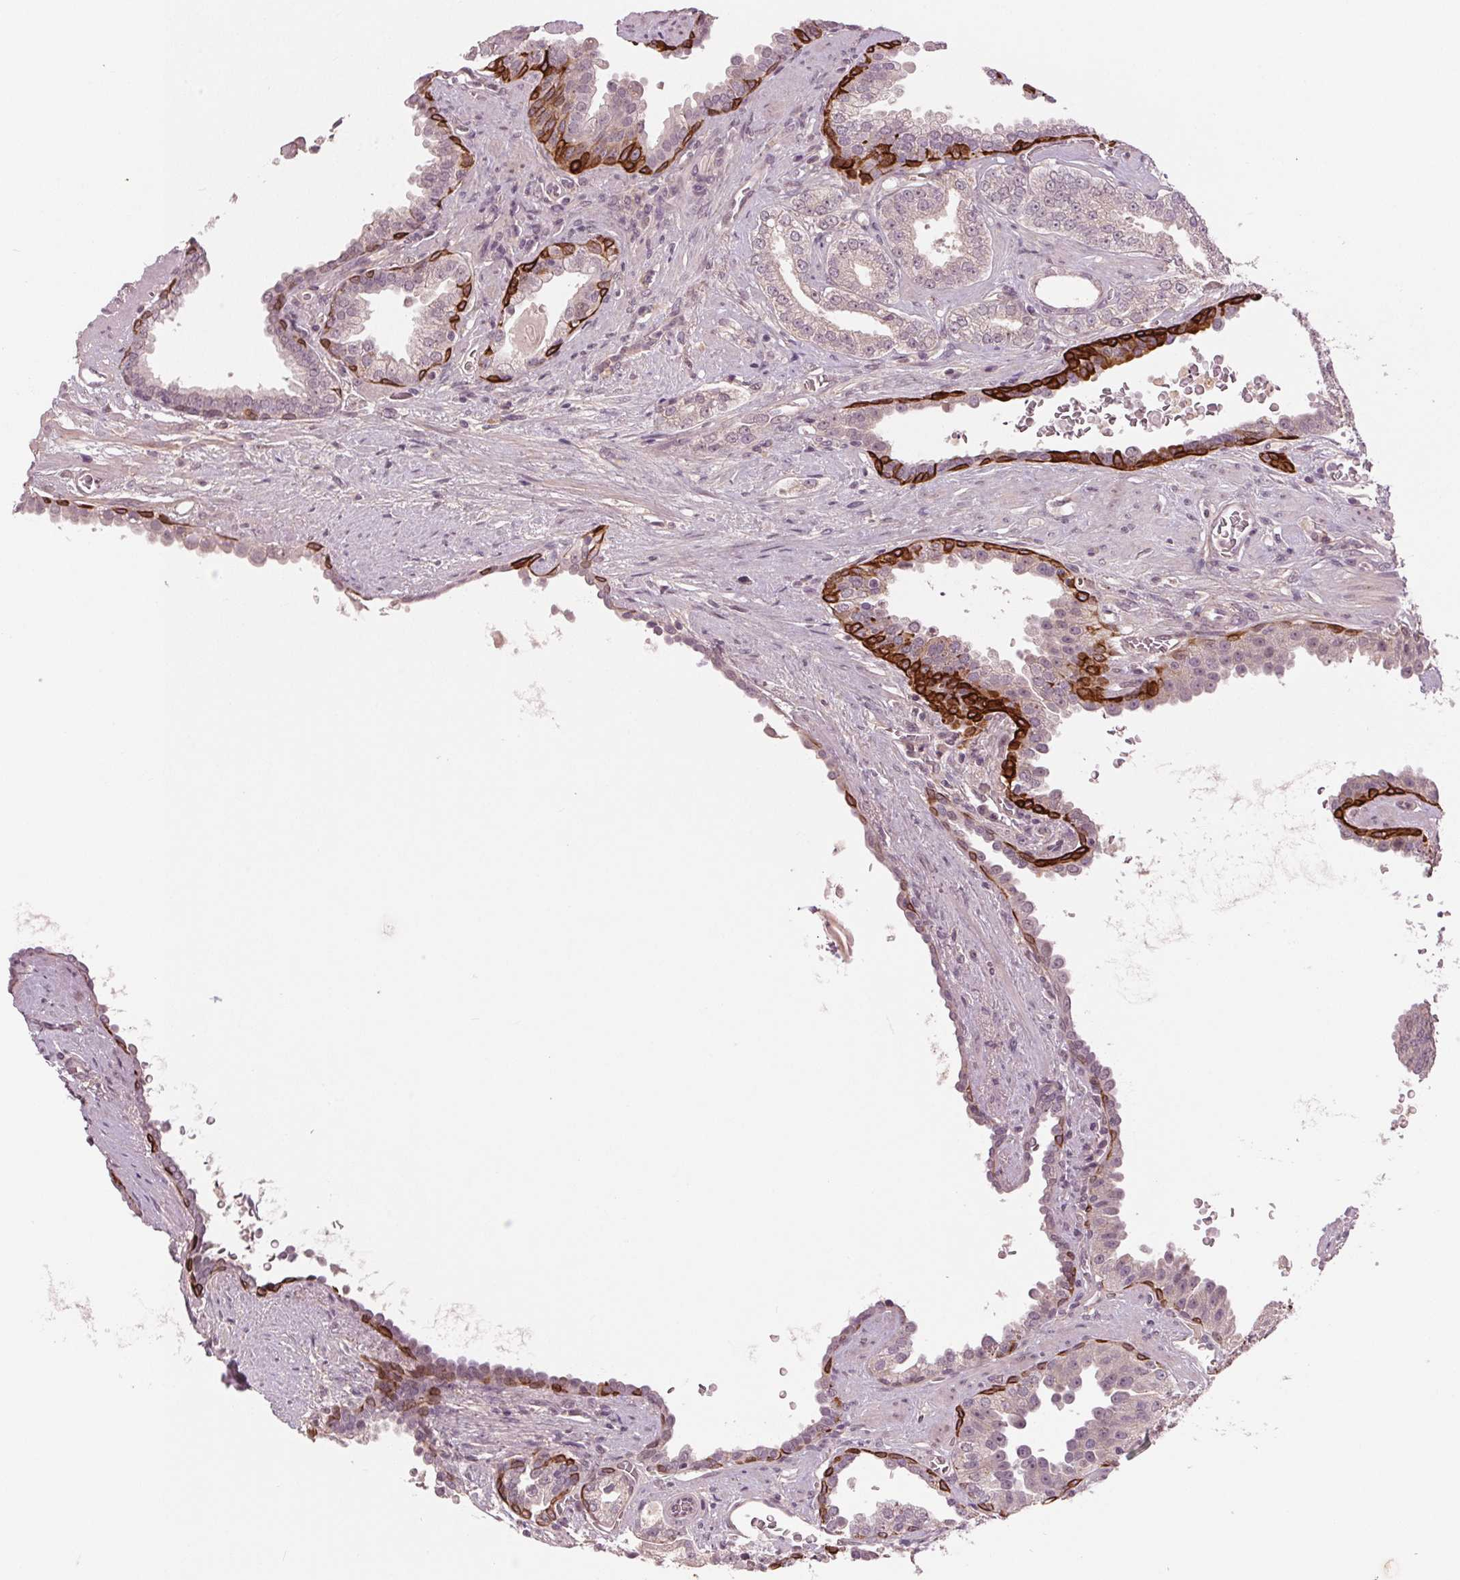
{"staining": {"intensity": "negative", "quantity": "none", "location": "none"}, "tissue": "prostate cancer", "cell_type": "Tumor cells", "image_type": "cancer", "snomed": [{"axis": "morphology", "description": "Adenocarcinoma, Low grade"}, {"axis": "topography", "description": "Prostate"}], "caption": "This image is of prostate cancer (low-grade adenocarcinoma) stained with immunohistochemistry to label a protein in brown with the nuclei are counter-stained blue. There is no staining in tumor cells.", "gene": "TUB", "patient": {"sex": "male", "age": 67}}